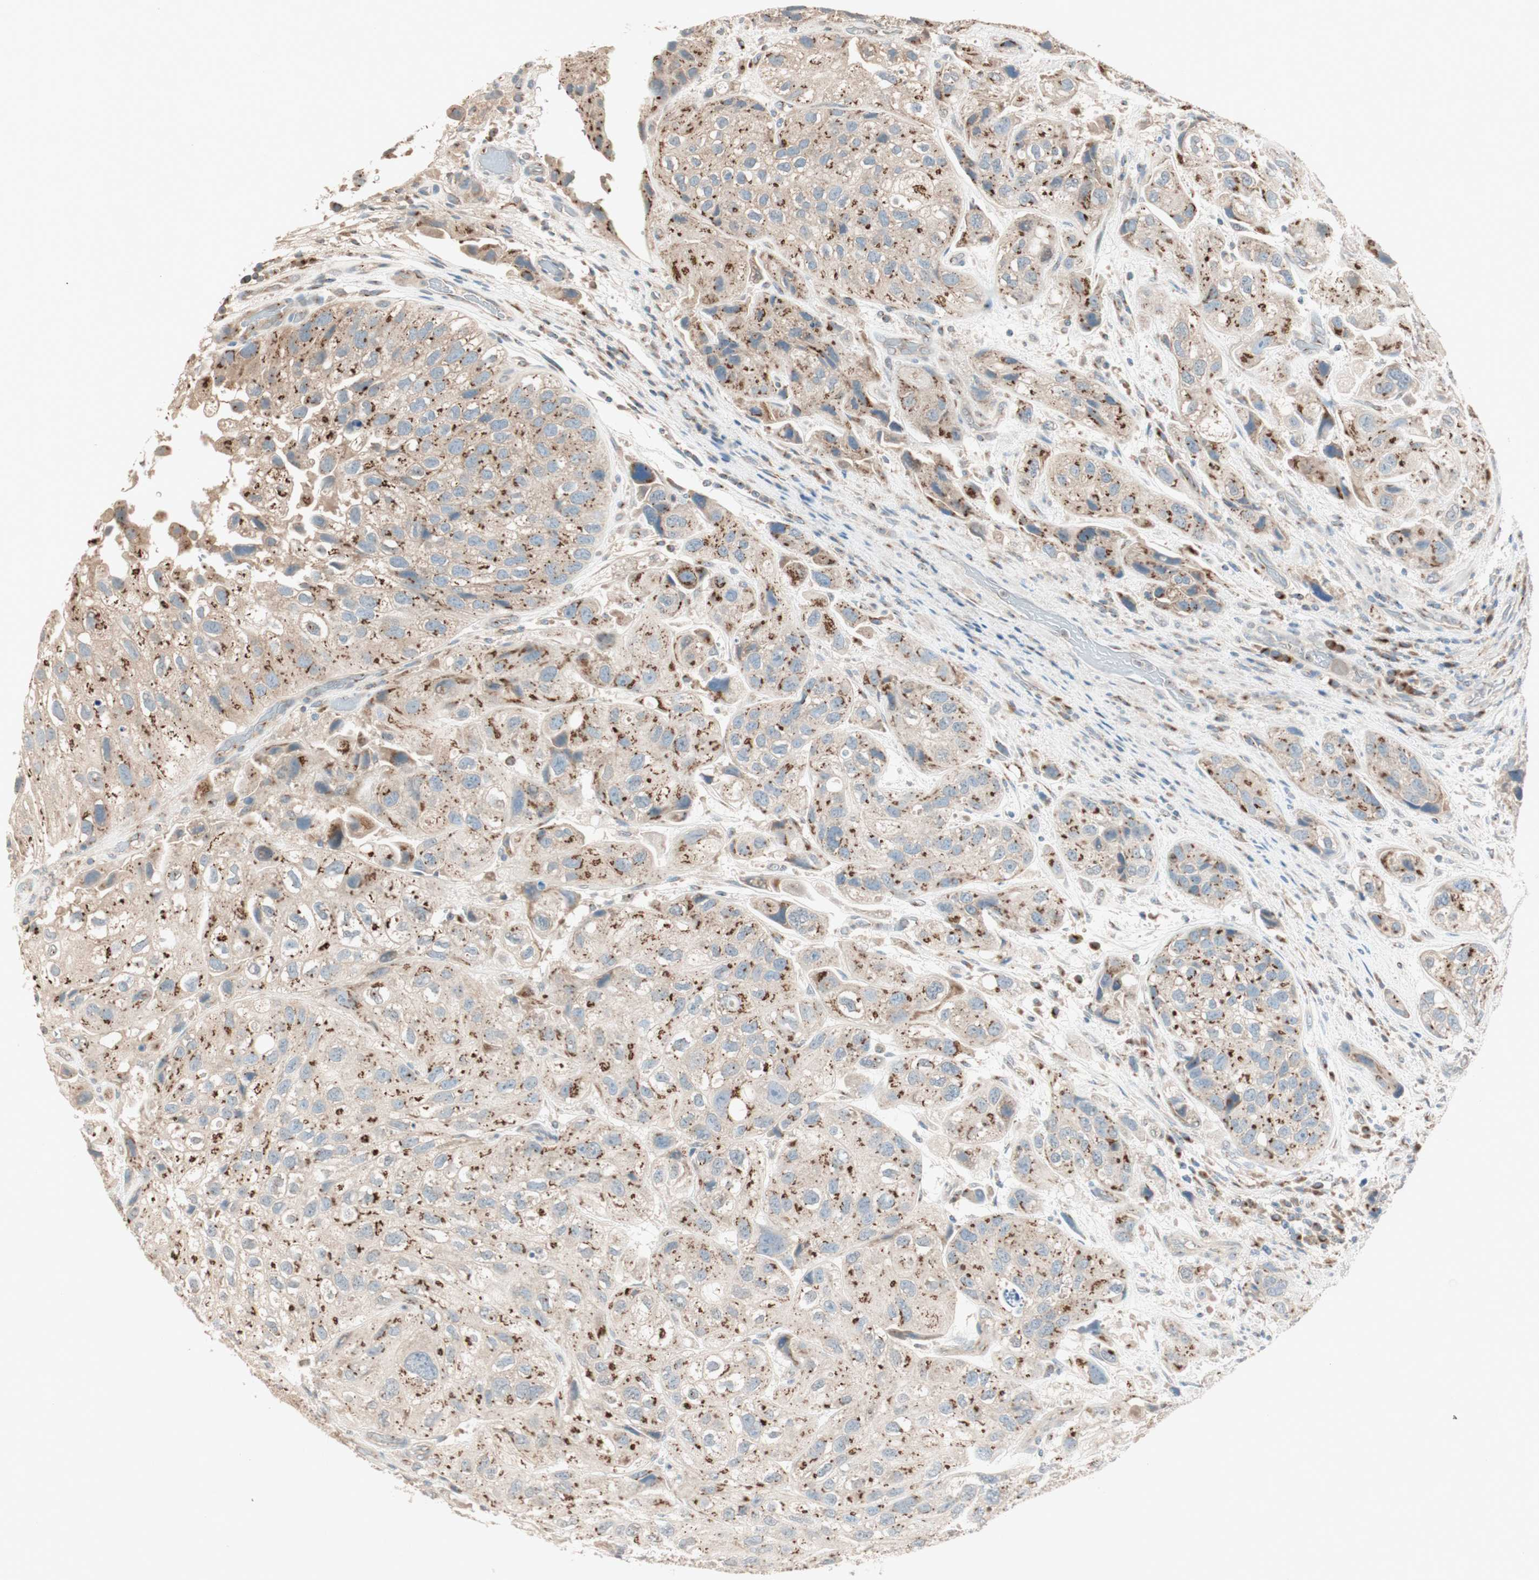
{"staining": {"intensity": "moderate", "quantity": "25%-75%", "location": "cytoplasmic/membranous"}, "tissue": "urothelial cancer", "cell_type": "Tumor cells", "image_type": "cancer", "snomed": [{"axis": "morphology", "description": "Urothelial carcinoma, High grade"}, {"axis": "topography", "description": "Urinary bladder"}], "caption": "DAB (3,3'-diaminobenzidine) immunohistochemical staining of urothelial cancer displays moderate cytoplasmic/membranous protein positivity in about 25%-75% of tumor cells. (Stains: DAB (3,3'-diaminobenzidine) in brown, nuclei in blue, Microscopy: brightfield microscopy at high magnification).", "gene": "SEC16A", "patient": {"sex": "female", "age": 64}}